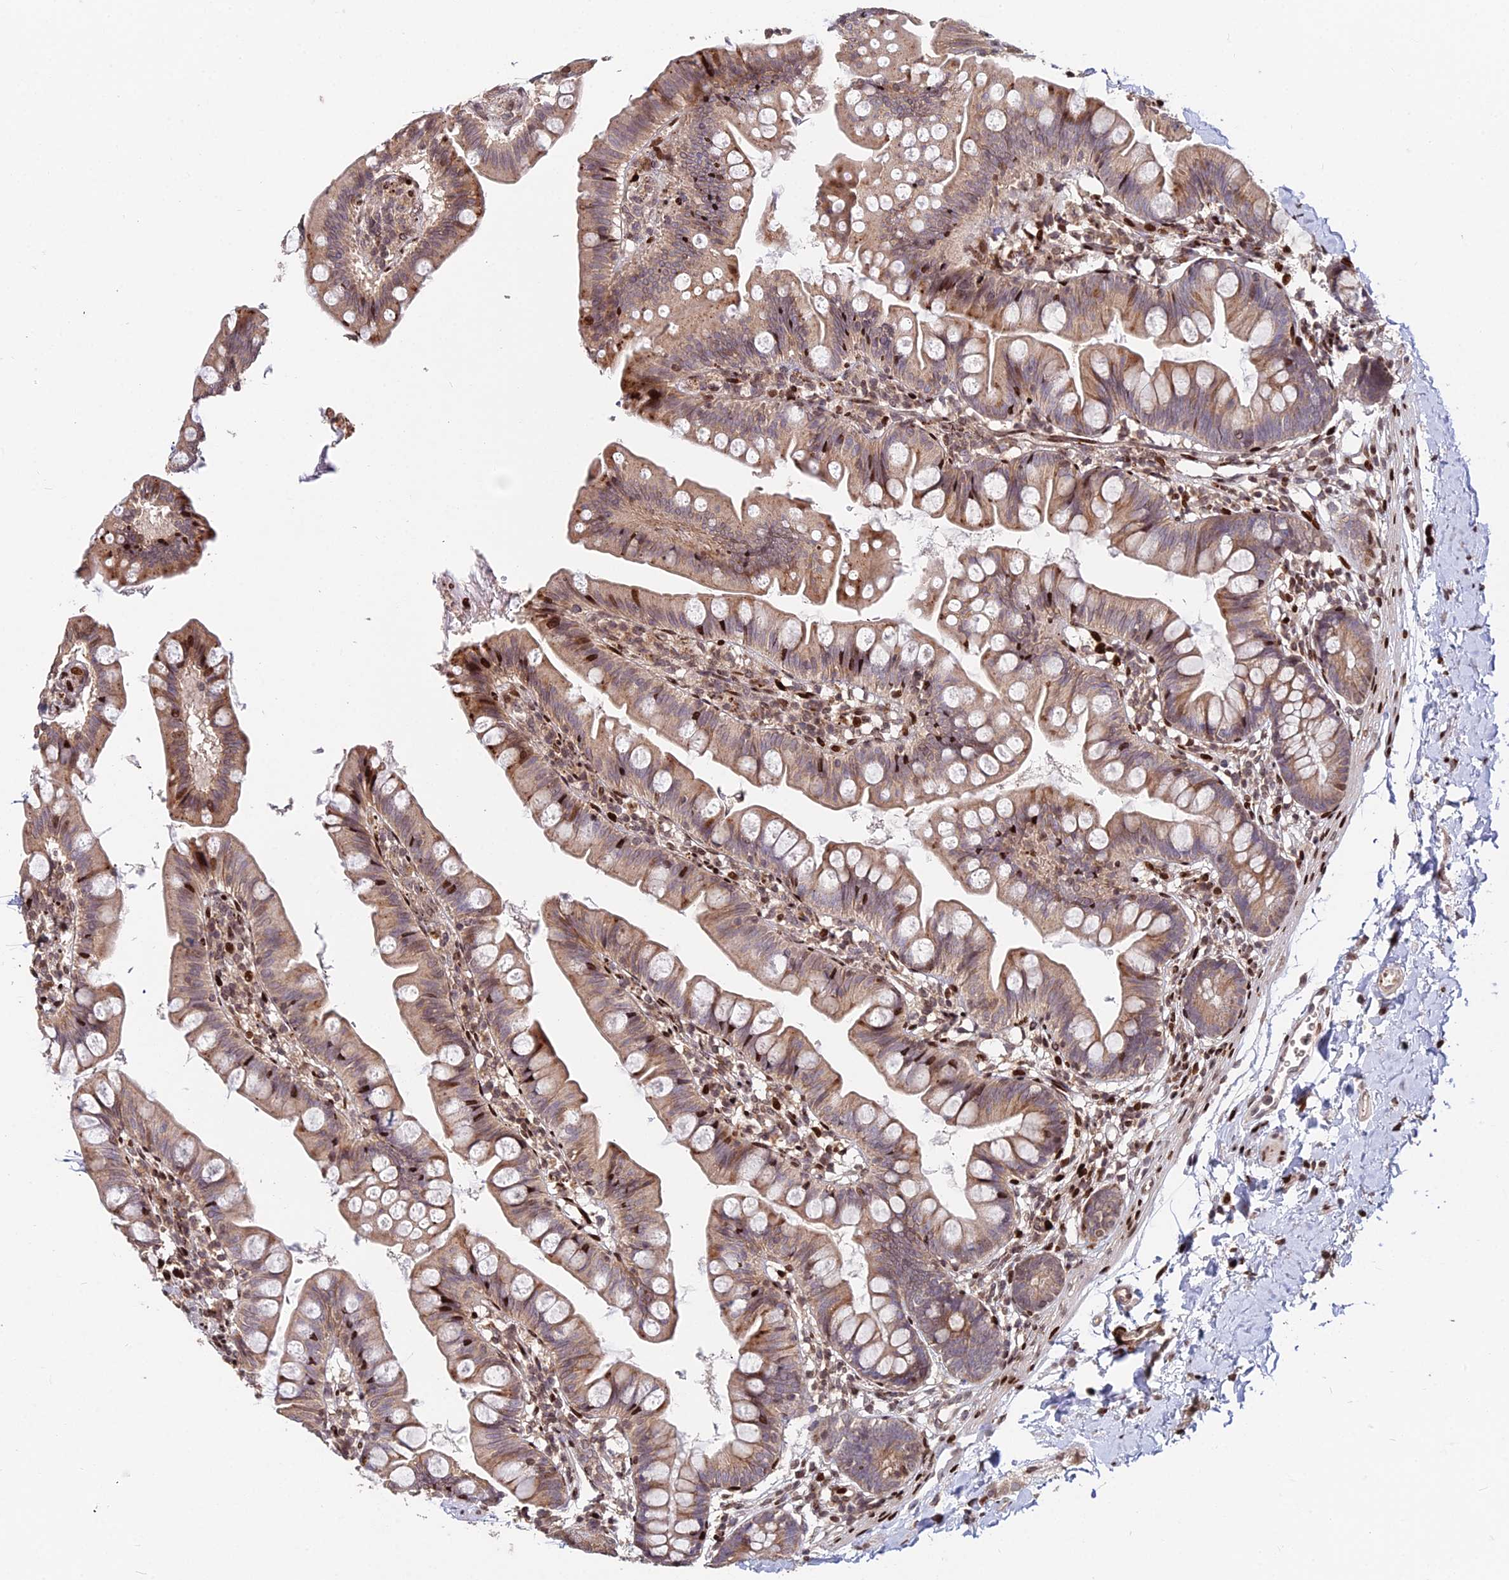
{"staining": {"intensity": "moderate", "quantity": ">75%", "location": "cytoplasmic/membranous,nuclear"}, "tissue": "small intestine", "cell_type": "Glandular cells", "image_type": "normal", "snomed": [{"axis": "morphology", "description": "Normal tissue, NOS"}, {"axis": "topography", "description": "Small intestine"}], "caption": "IHC (DAB (3,3'-diaminobenzidine)) staining of benign human small intestine displays moderate cytoplasmic/membranous,nuclear protein positivity in about >75% of glandular cells. (DAB (3,3'-diaminobenzidine) = brown stain, brightfield microscopy at high magnification).", "gene": "RBMS2", "patient": {"sex": "male", "age": 7}}